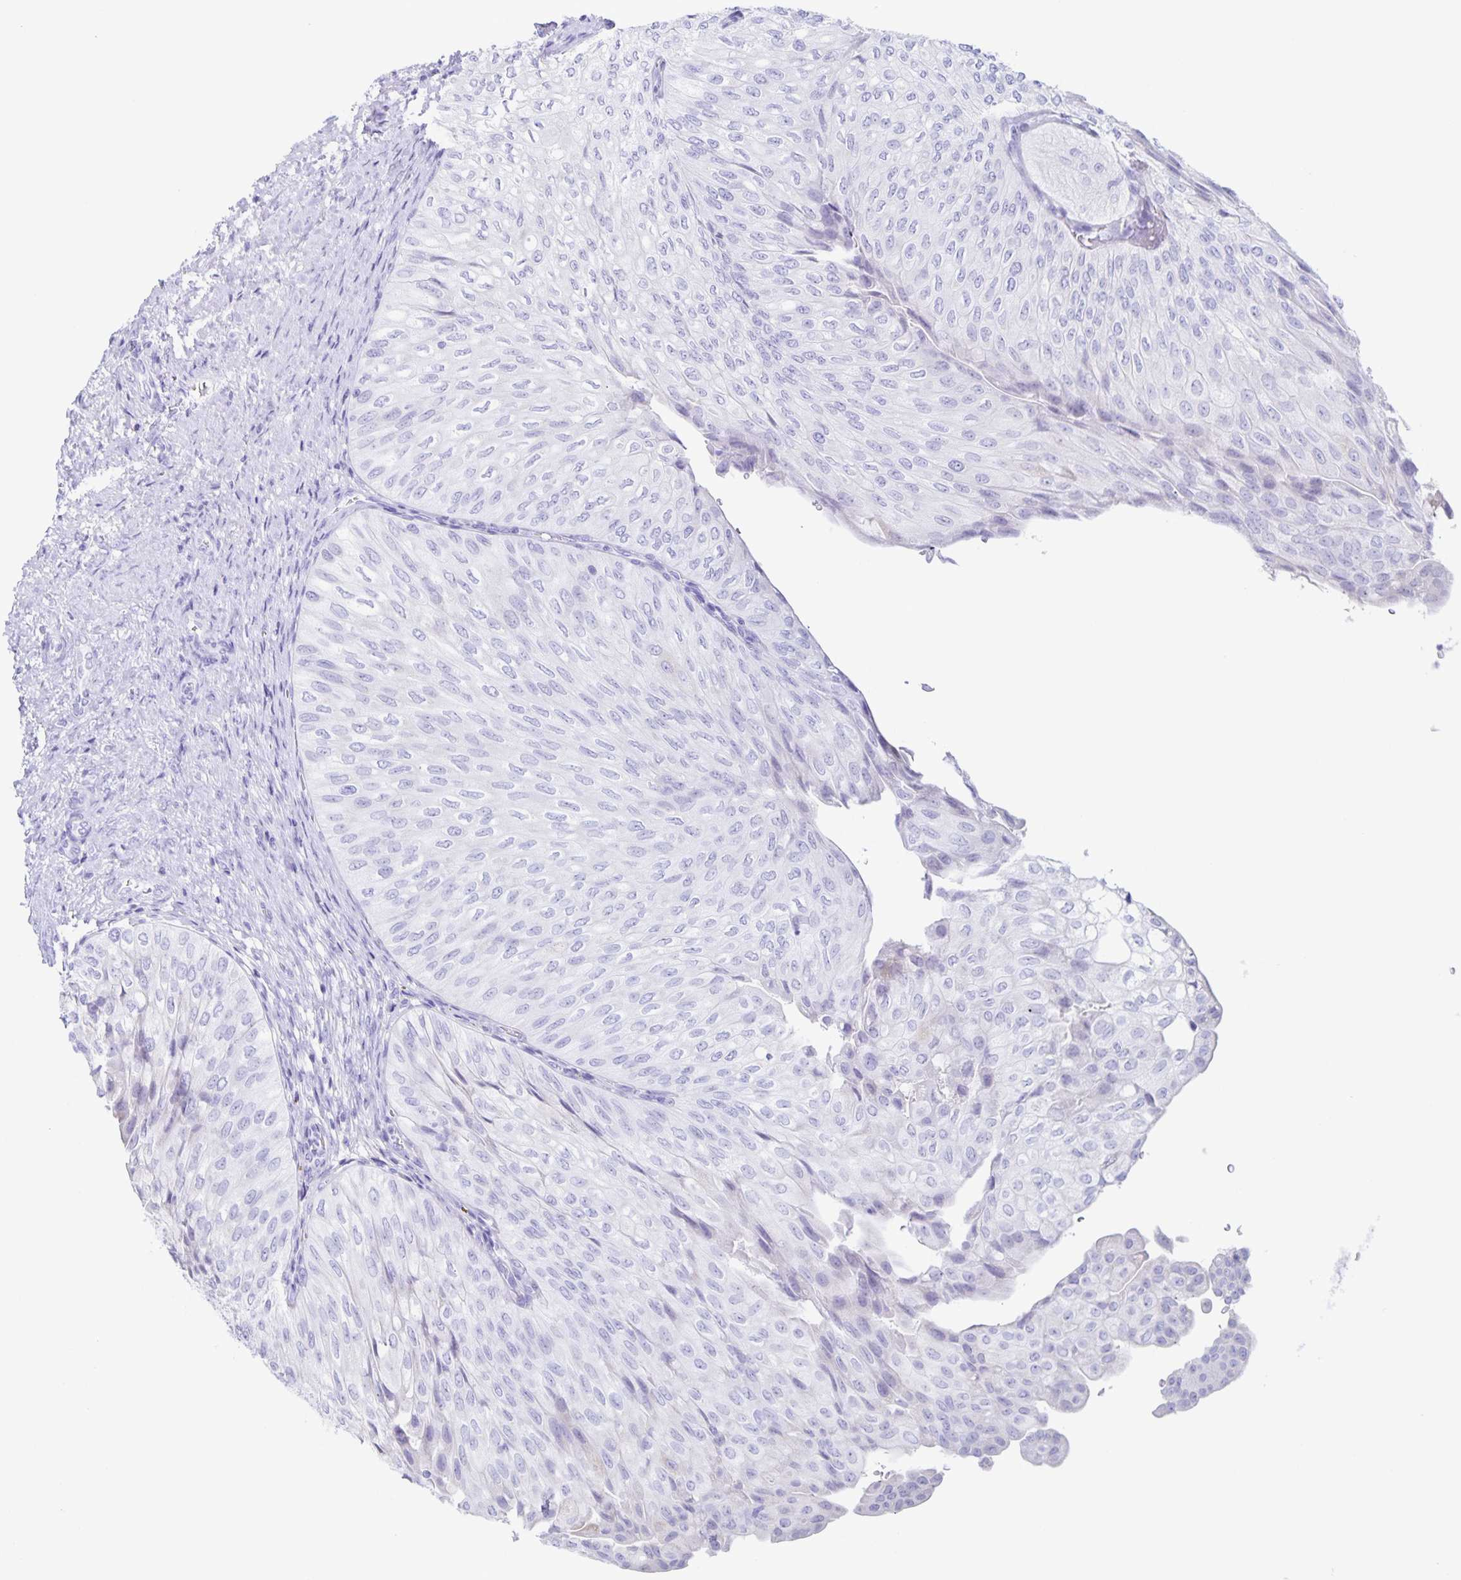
{"staining": {"intensity": "negative", "quantity": "none", "location": "none"}, "tissue": "urothelial cancer", "cell_type": "Tumor cells", "image_type": "cancer", "snomed": [{"axis": "morphology", "description": "Urothelial carcinoma, NOS"}, {"axis": "topography", "description": "Urinary bladder"}], "caption": "Immunohistochemistry micrograph of neoplastic tissue: human transitional cell carcinoma stained with DAB (3,3'-diaminobenzidine) exhibits no significant protein positivity in tumor cells.", "gene": "RPL36A", "patient": {"sex": "male", "age": 62}}